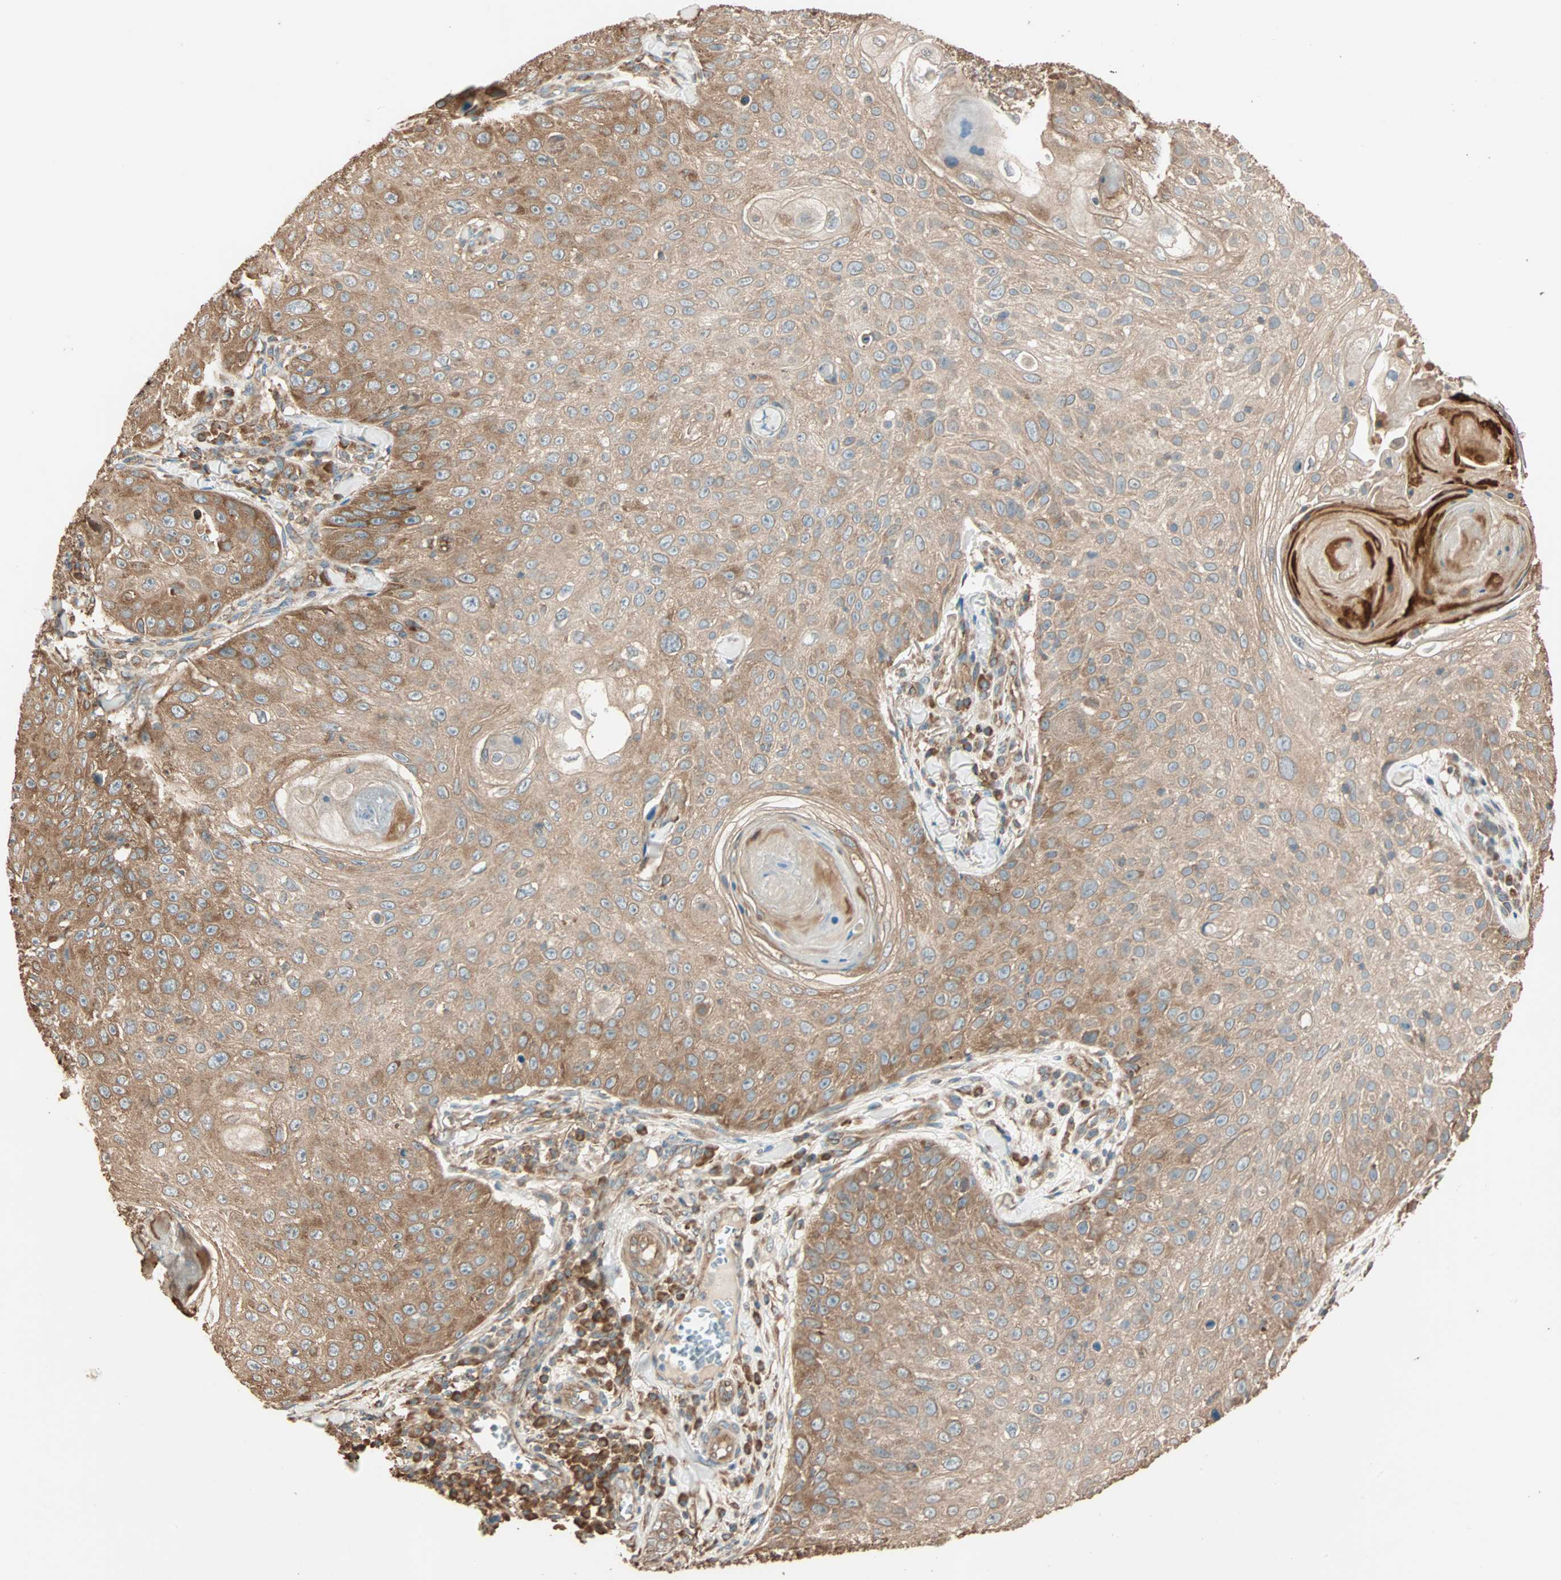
{"staining": {"intensity": "moderate", "quantity": ">75%", "location": "cytoplasmic/membranous"}, "tissue": "skin cancer", "cell_type": "Tumor cells", "image_type": "cancer", "snomed": [{"axis": "morphology", "description": "Squamous cell carcinoma, NOS"}, {"axis": "topography", "description": "Skin"}], "caption": "DAB (3,3'-diaminobenzidine) immunohistochemical staining of skin cancer (squamous cell carcinoma) shows moderate cytoplasmic/membranous protein expression in about >75% of tumor cells.", "gene": "EIF4G2", "patient": {"sex": "male", "age": 86}}